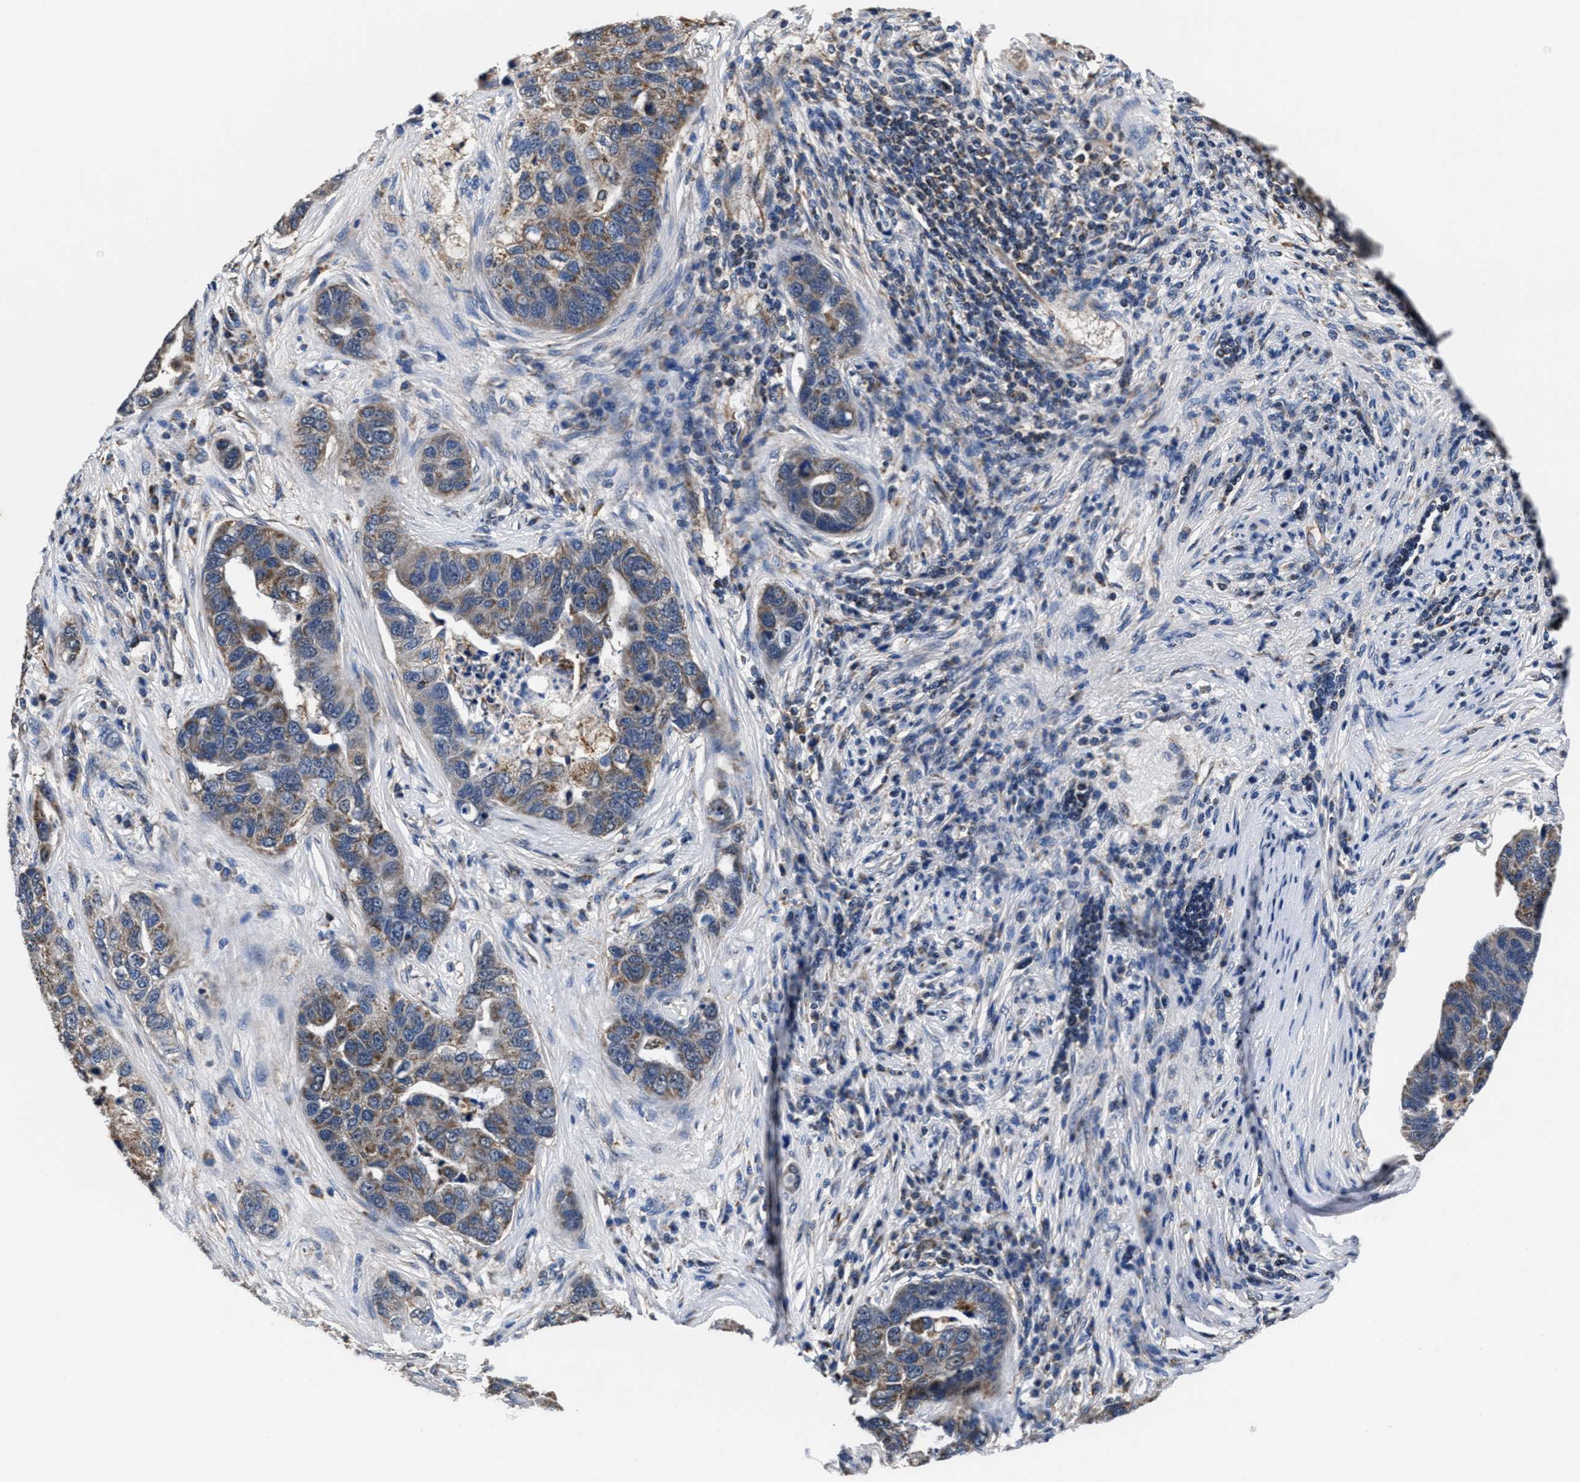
{"staining": {"intensity": "weak", "quantity": "25%-75%", "location": "cytoplasmic/membranous"}, "tissue": "pancreatic cancer", "cell_type": "Tumor cells", "image_type": "cancer", "snomed": [{"axis": "morphology", "description": "Adenocarcinoma, NOS"}, {"axis": "topography", "description": "Pancreas"}], "caption": "Protein expression analysis of pancreatic cancer (adenocarcinoma) shows weak cytoplasmic/membranous staining in about 25%-75% of tumor cells.", "gene": "ACLY", "patient": {"sex": "female", "age": 61}}